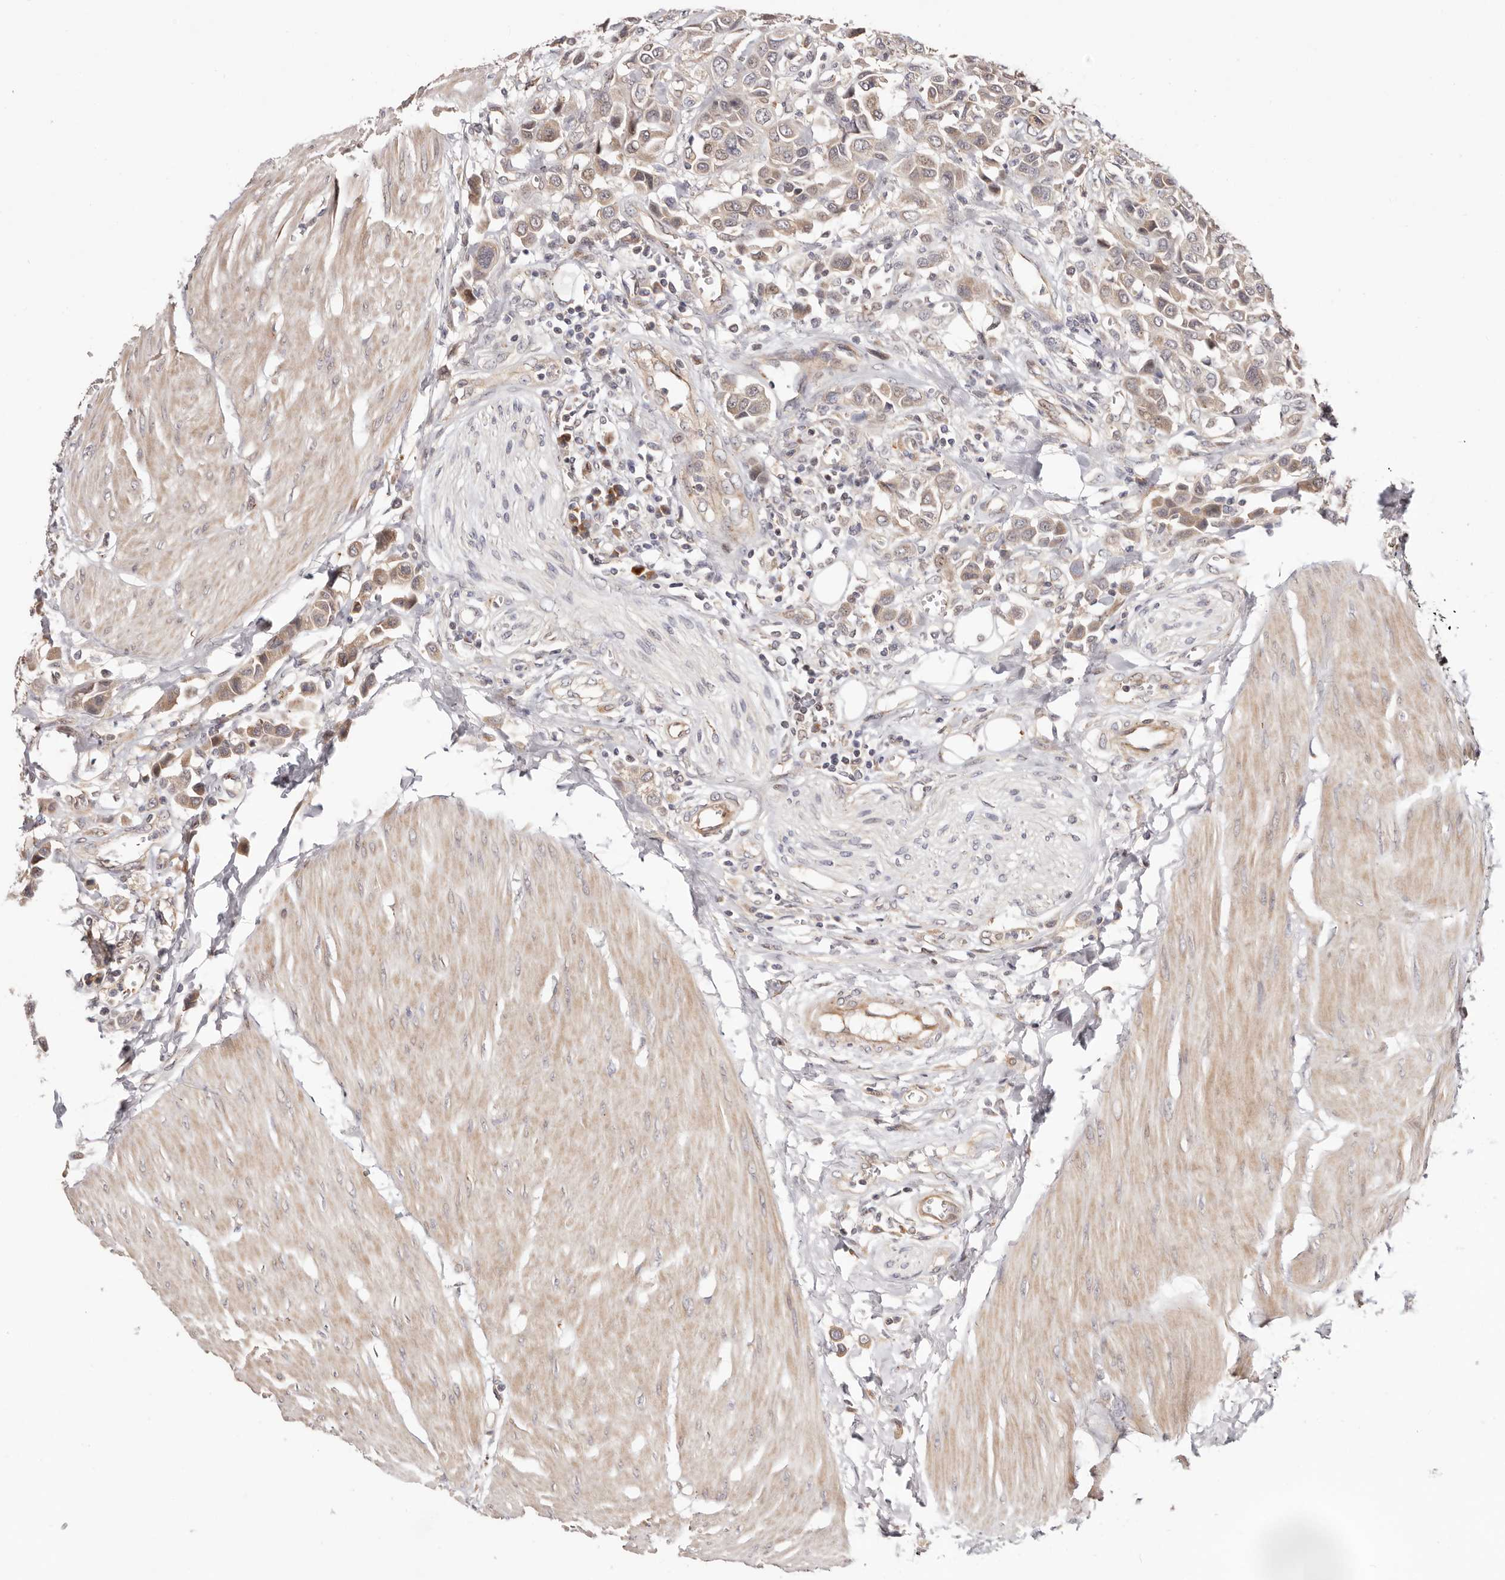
{"staining": {"intensity": "weak", "quantity": ">75%", "location": "cytoplasmic/membranous"}, "tissue": "urothelial cancer", "cell_type": "Tumor cells", "image_type": "cancer", "snomed": [{"axis": "morphology", "description": "Urothelial carcinoma, High grade"}, {"axis": "topography", "description": "Urinary bladder"}], "caption": "IHC micrograph of neoplastic tissue: urothelial carcinoma (high-grade) stained using immunohistochemistry (IHC) exhibits low levels of weak protein expression localized specifically in the cytoplasmic/membranous of tumor cells, appearing as a cytoplasmic/membranous brown color.", "gene": "USP33", "patient": {"sex": "male", "age": 50}}